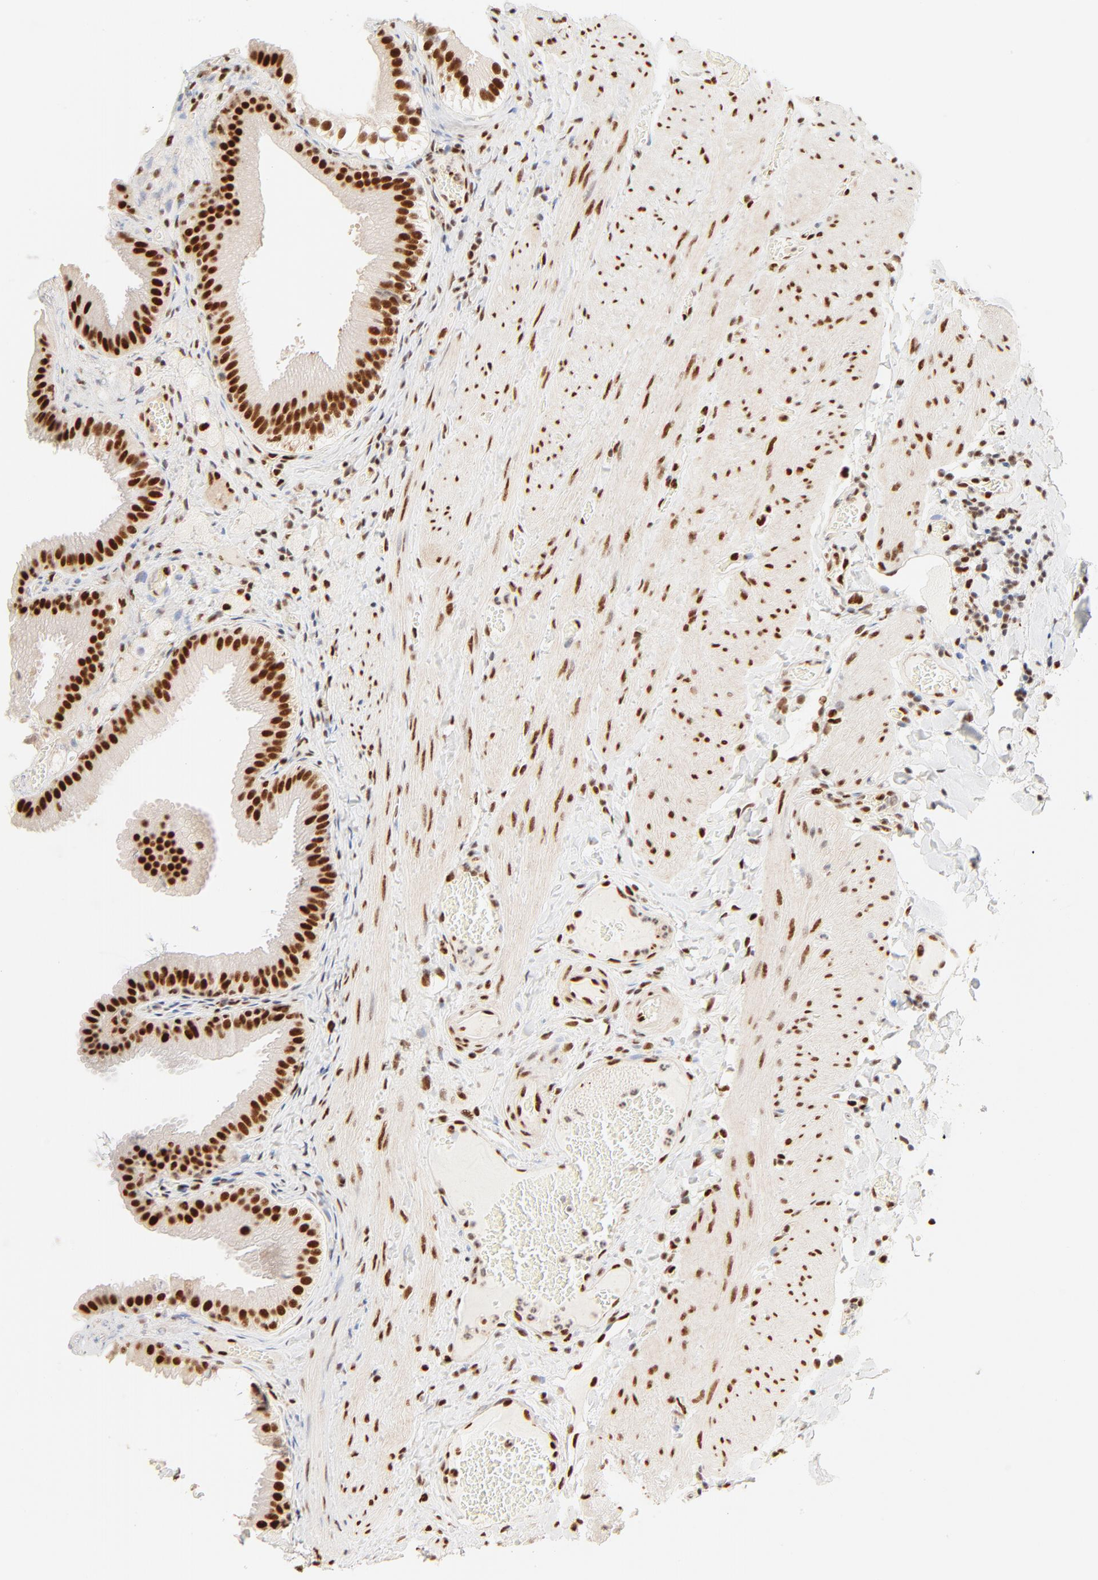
{"staining": {"intensity": "strong", "quantity": ">75%", "location": "nuclear"}, "tissue": "gallbladder", "cell_type": "Glandular cells", "image_type": "normal", "snomed": [{"axis": "morphology", "description": "Normal tissue, NOS"}, {"axis": "topography", "description": "Gallbladder"}], "caption": "Normal gallbladder exhibits strong nuclear positivity in about >75% of glandular cells, visualized by immunohistochemistry. The staining was performed using DAB (3,3'-diaminobenzidine), with brown indicating positive protein expression. Nuclei are stained blue with hematoxylin.", "gene": "FAM50A", "patient": {"sex": "female", "age": 24}}